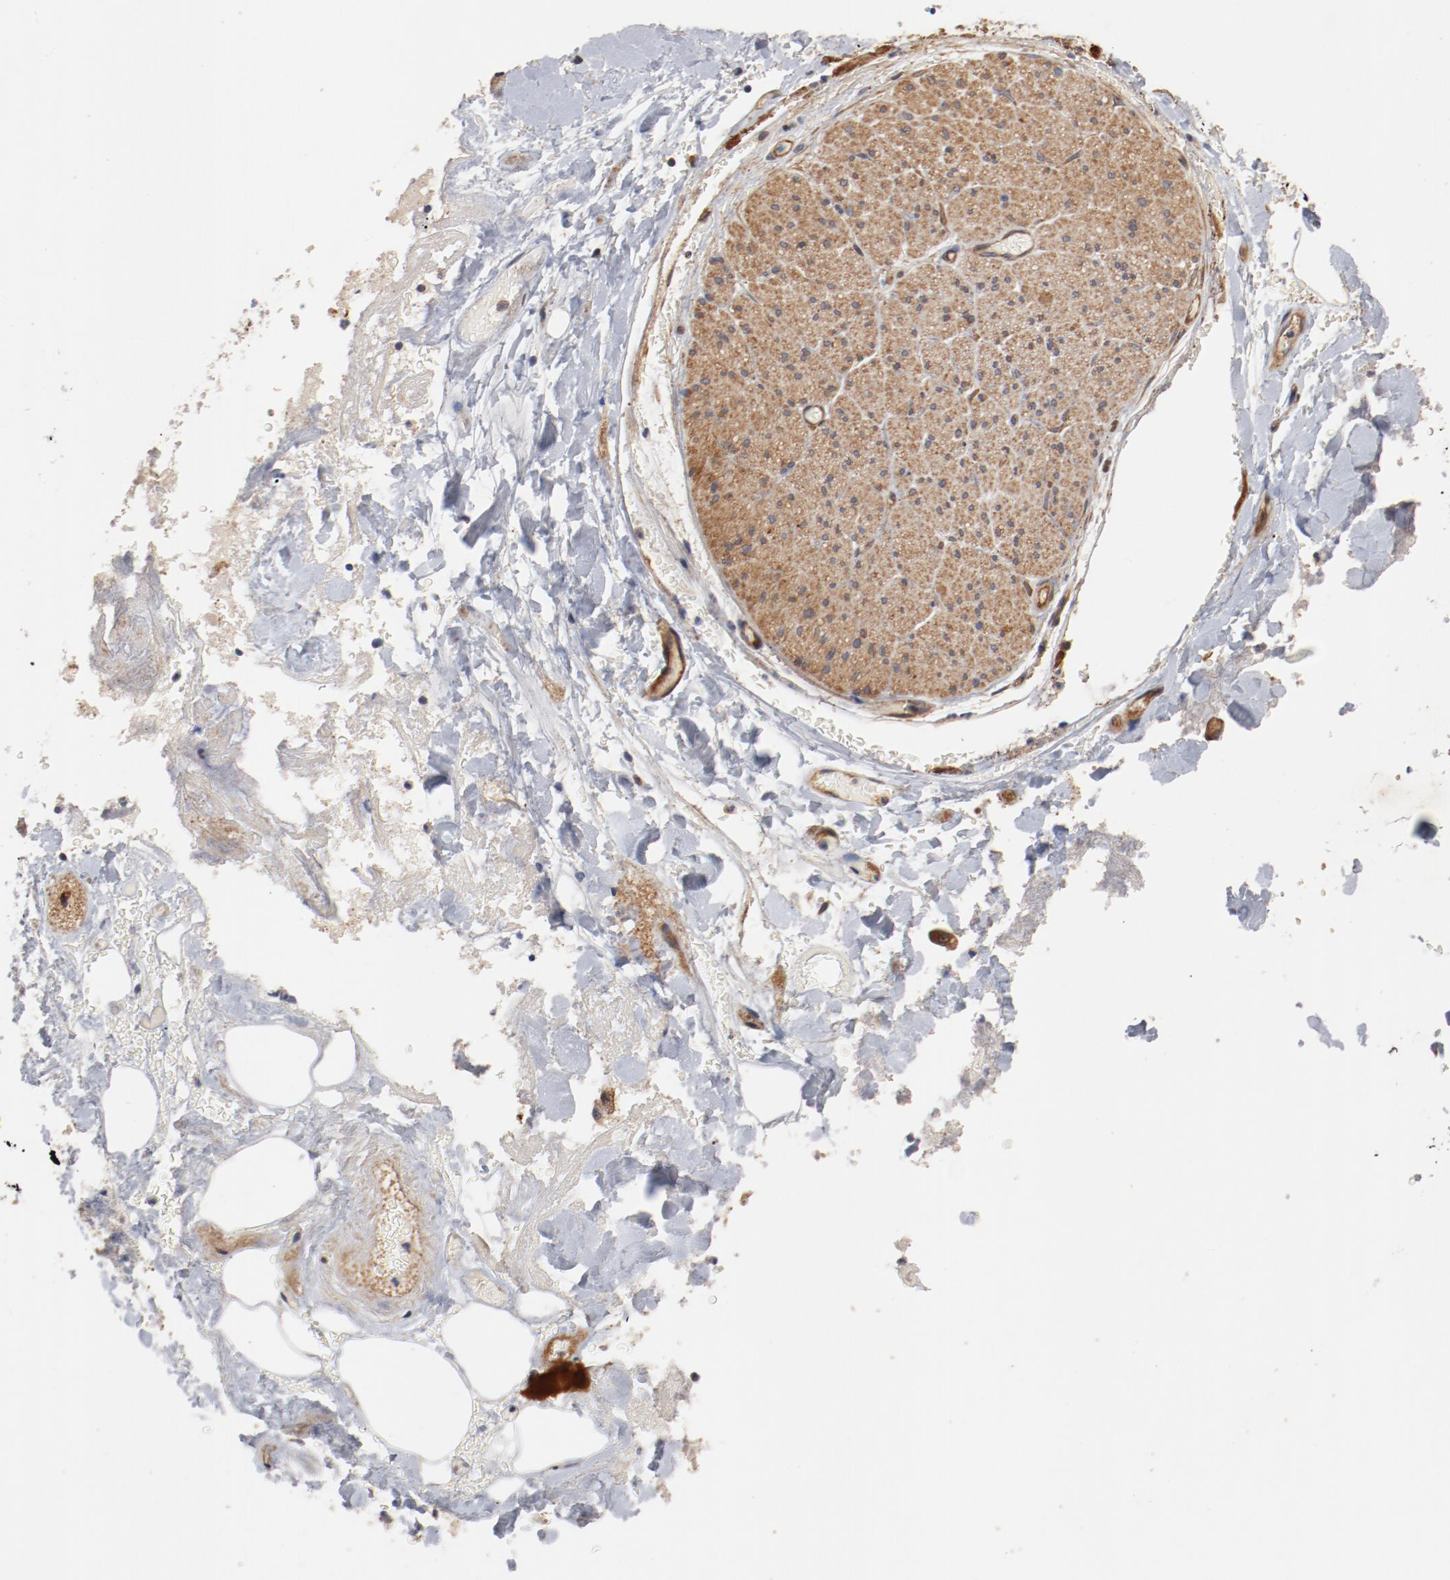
{"staining": {"intensity": "moderate", "quantity": ">75%", "location": "cytoplasmic/membranous"}, "tissue": "adipose tissue", "cell_type": "Adipocytes", "image_type": "normal", "snomed": [{"axis": "morphology", "description": "Normal tissue, NOS"}, {"axis": "morphology", "description": "Cholangiocarcinoma"}, {"axis": "topography", "description": "Liver"}, {"axis": "topography", "description": "Peripheral nerve tissue"}], "caption": "DAB immunohistochemical staining of normal human adipose tissue exhibits moderate cytoplasmic/membranous protein staining in about >75% of adipocytes. The protein is stained brown, and the nuclei are stained in blue (DAB IHC with brightfield microscopy, high magnification).", "gene": "PITPNM2", "patient": {"sex": "male", "age": 50}}